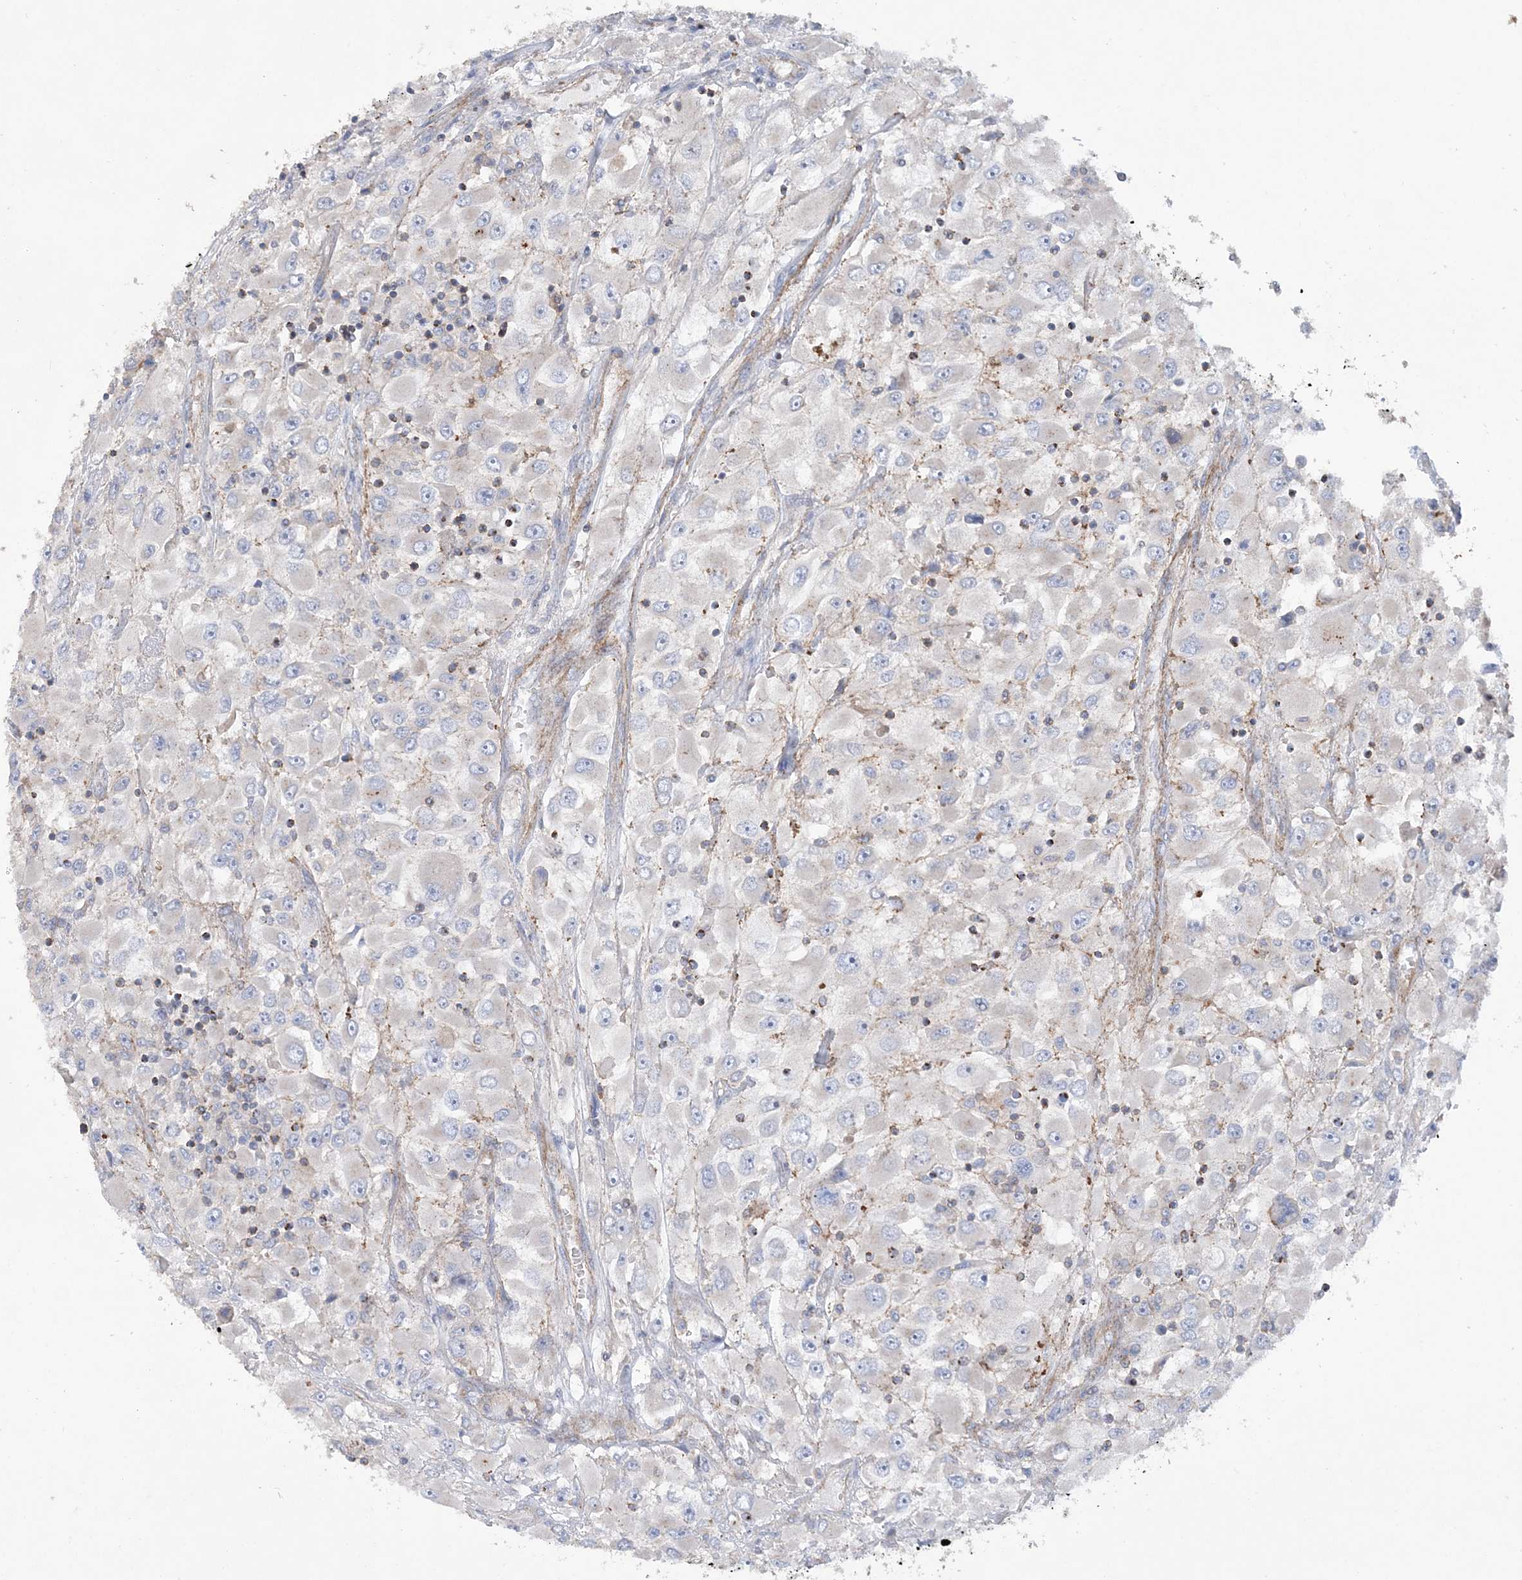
{"staining": {"intensity": "negative", "quantity": "none", "location": "none"}, "tissue": "renal cancer", "cell_type": "Tumor cells", "image_type": "cancer", "snomed": [{"axis": "morphology", "description": "Adenocarcinoma, NOS"}, {"axis": "topography", "description": "Kidney"}], "caption": "Immunohistochemistry (IHC) of human renal cancer reveals no positivity in tumor cells.", "gene": "PIGC", "patient": {"sex": "female", "age": 52}}